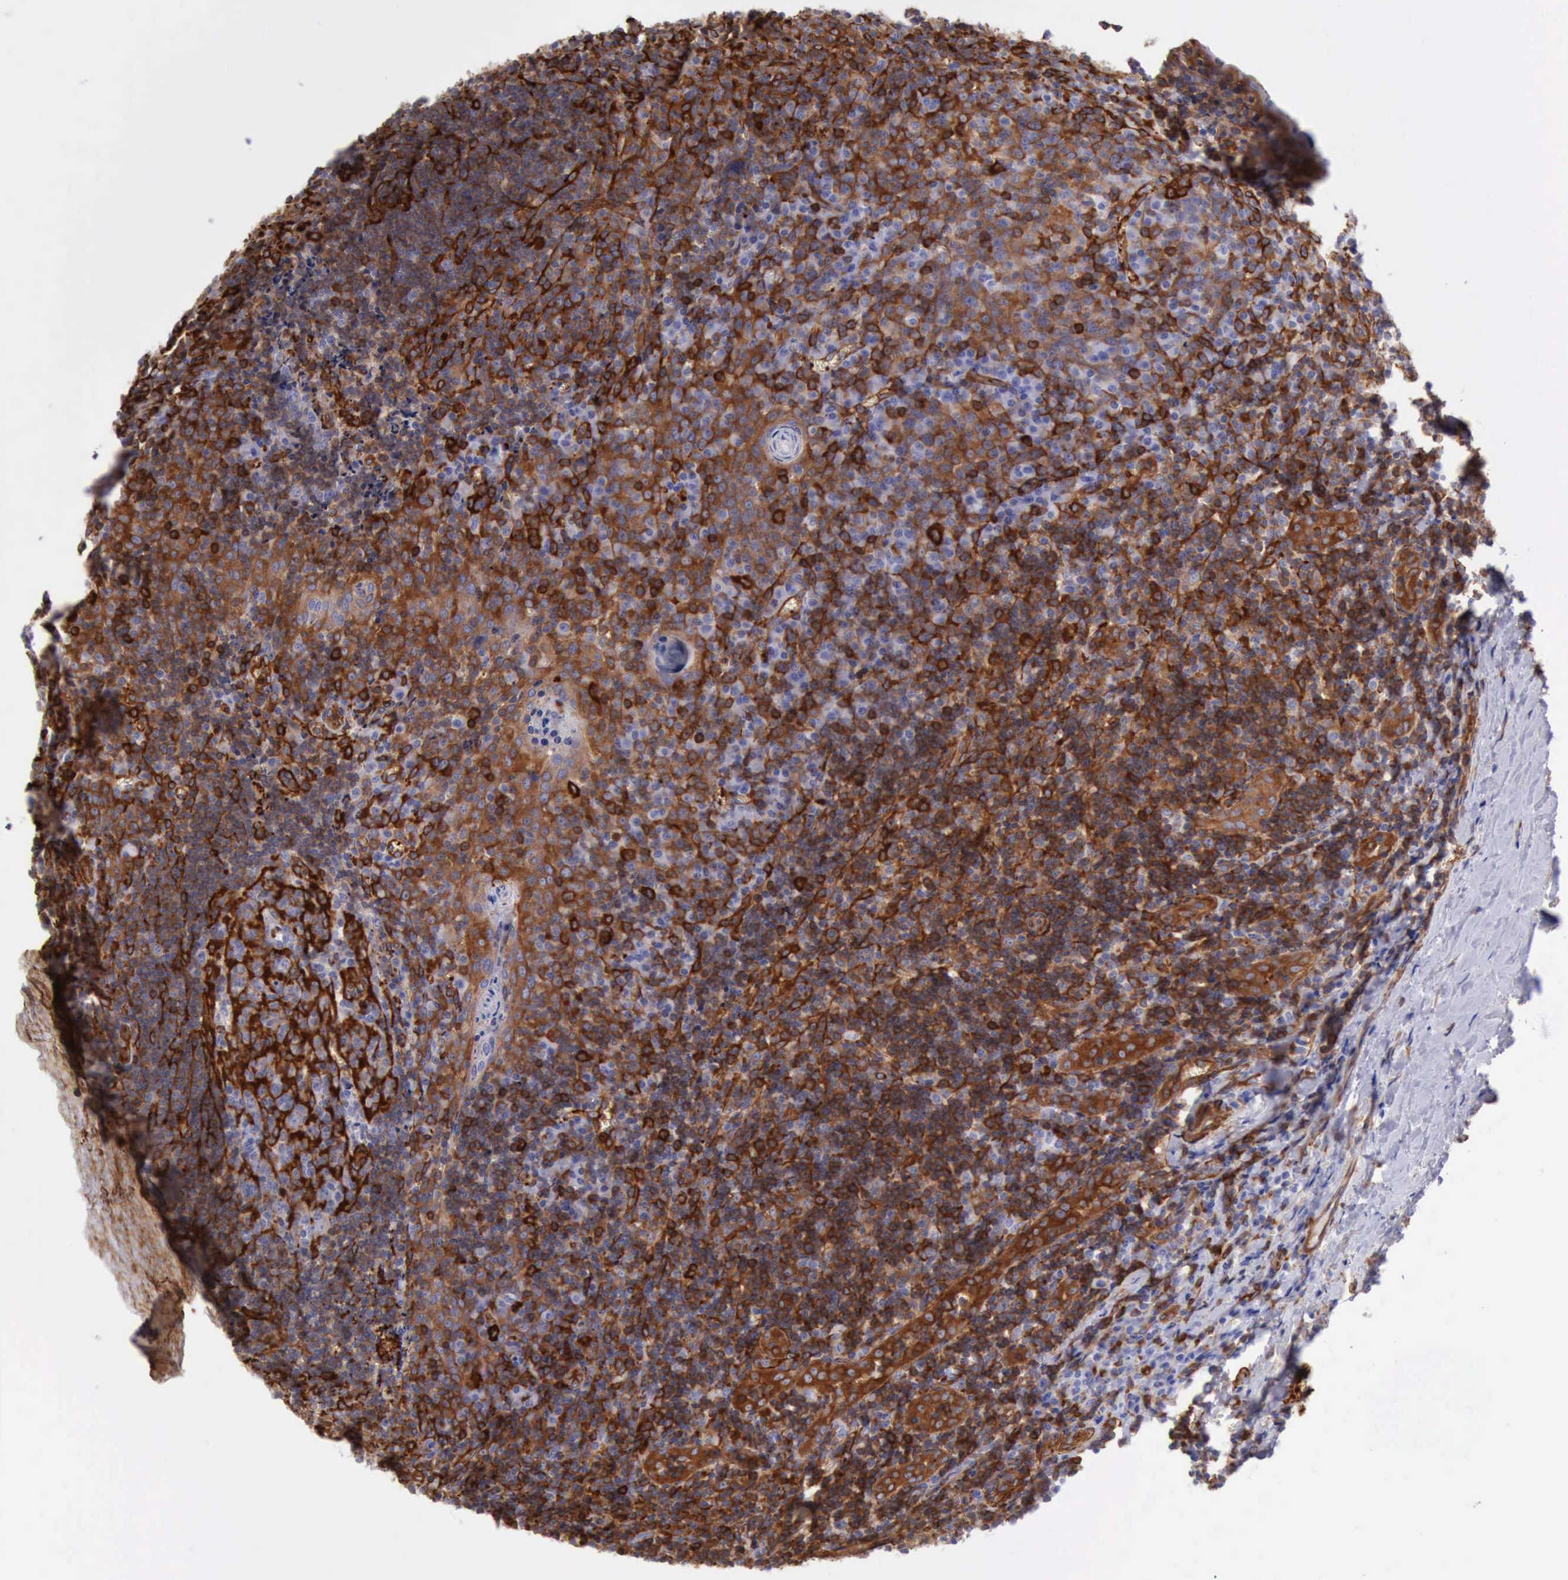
{"staining": {"intensity": "negative", "quantity": "none", "location": "none"}, "tissue": "tonsil", "cell_type": "Germinal center cells", "image_type": "normal", "snomed": [{"axis": "morphology", "description": "Normal tissue, NOS"}, {"axis": "topography", "description": "Tonsil"}], "caption": "DAB (3,3'-diaminobenzidine) immunohistochemical staining of normal tonsil shows no significant staining in germinal center cells.", "gene": "FLNA", "patient": {"sex": "male", "age": 20}}